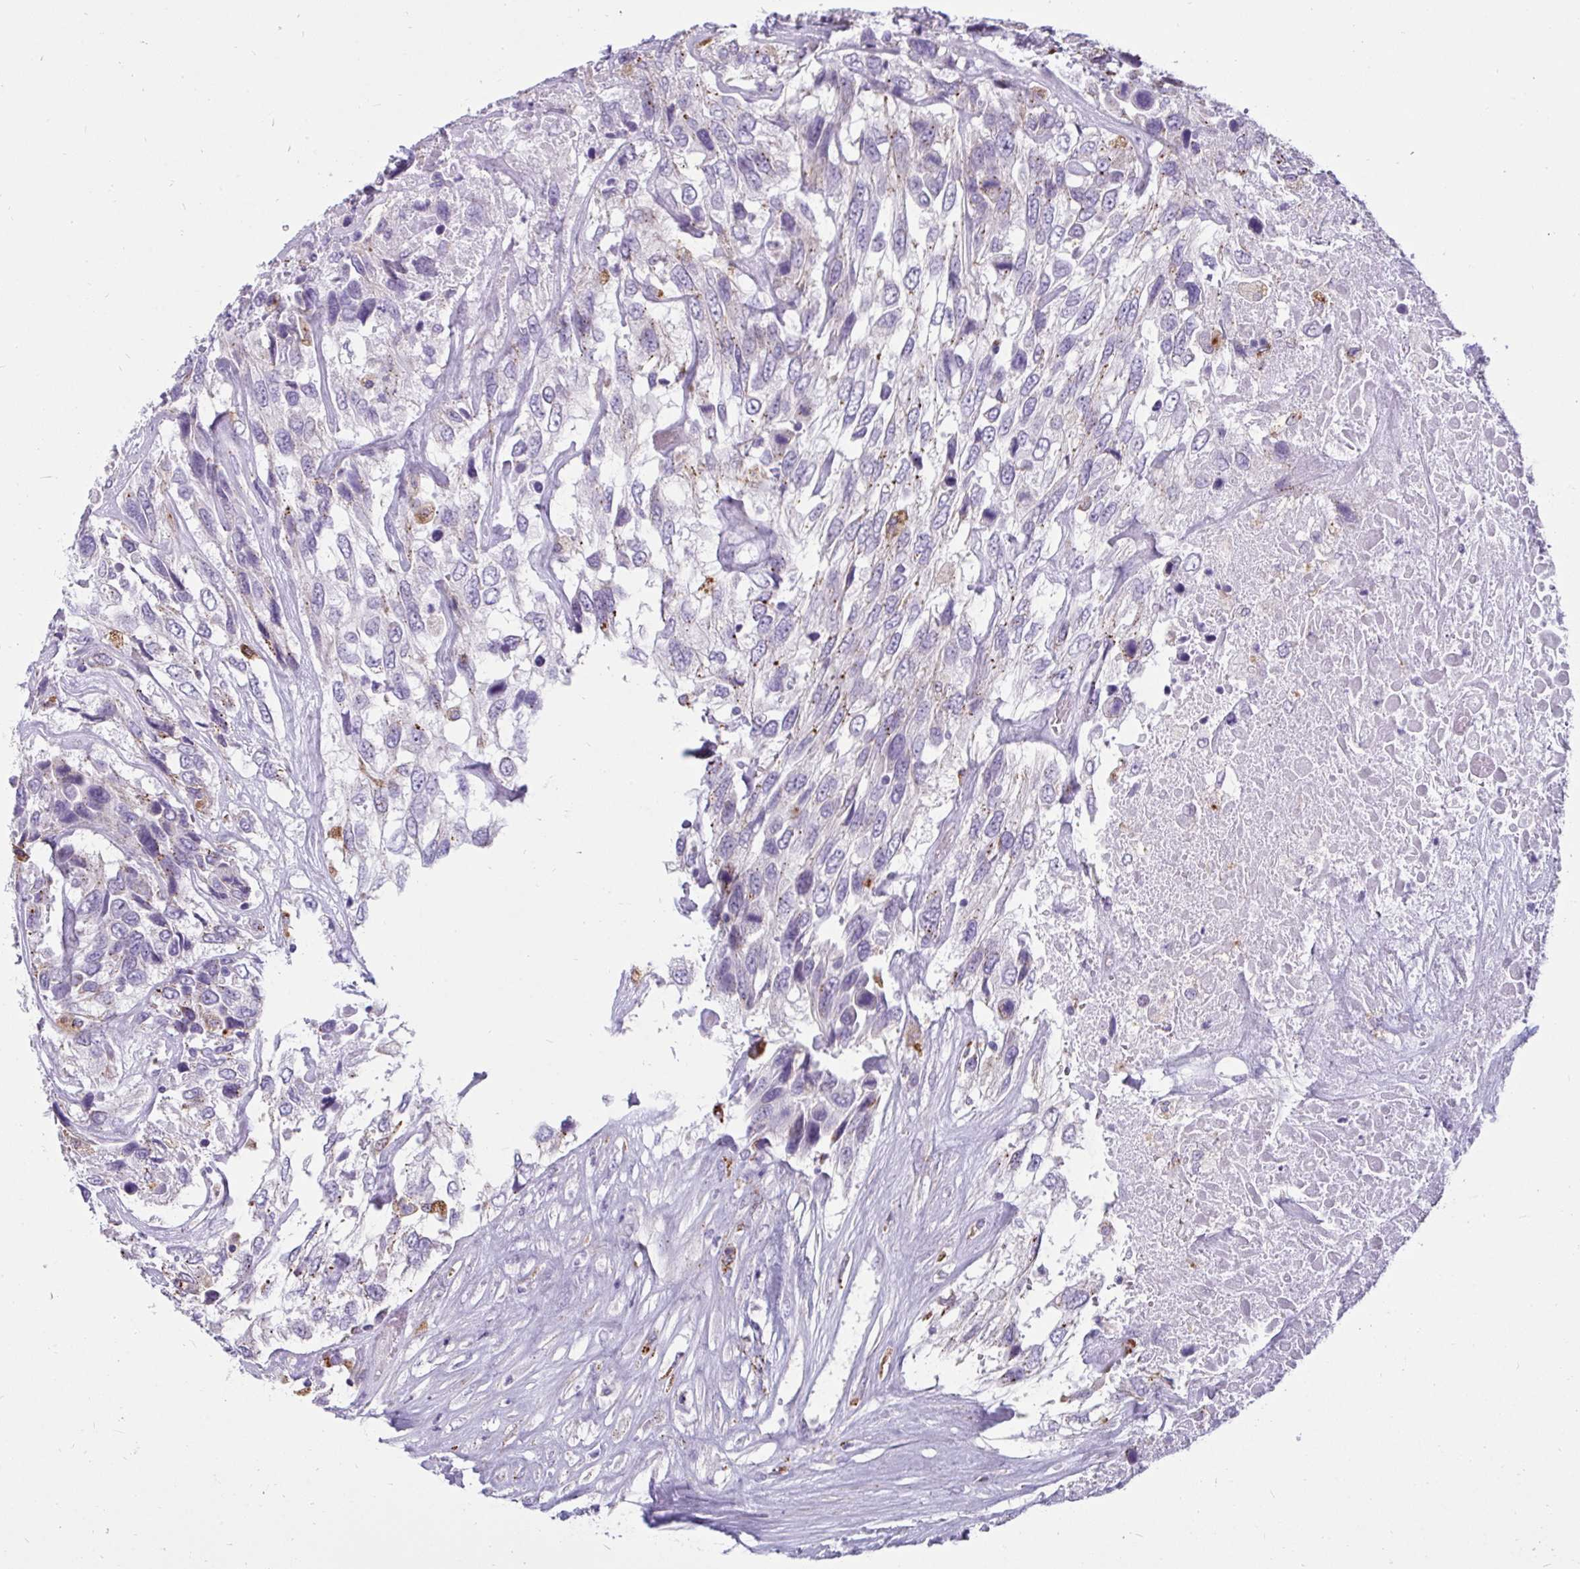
{"staining": {"intensity": "weak", "quantity": "25%-75%", "location": "cytoplasmic/membranous"}, "tissue": "urothelial cancer", "cell_type": "Tumor cells", "image_type": "cancer", "snomed": [{"axis": "morphology", "description": "Urothelial carcinoma, High grade"}, {"axis": "topography", "description": "Urinary bladder"}], "caption": "There is low levels of weak cytoplasmic/membranous positivity in tumor cells of urothelial cancer, as demonstrated by immunohistochemical staining (brown color).", "gene": "CTSZ", "patient": {"sex": "female", "age": 70}}